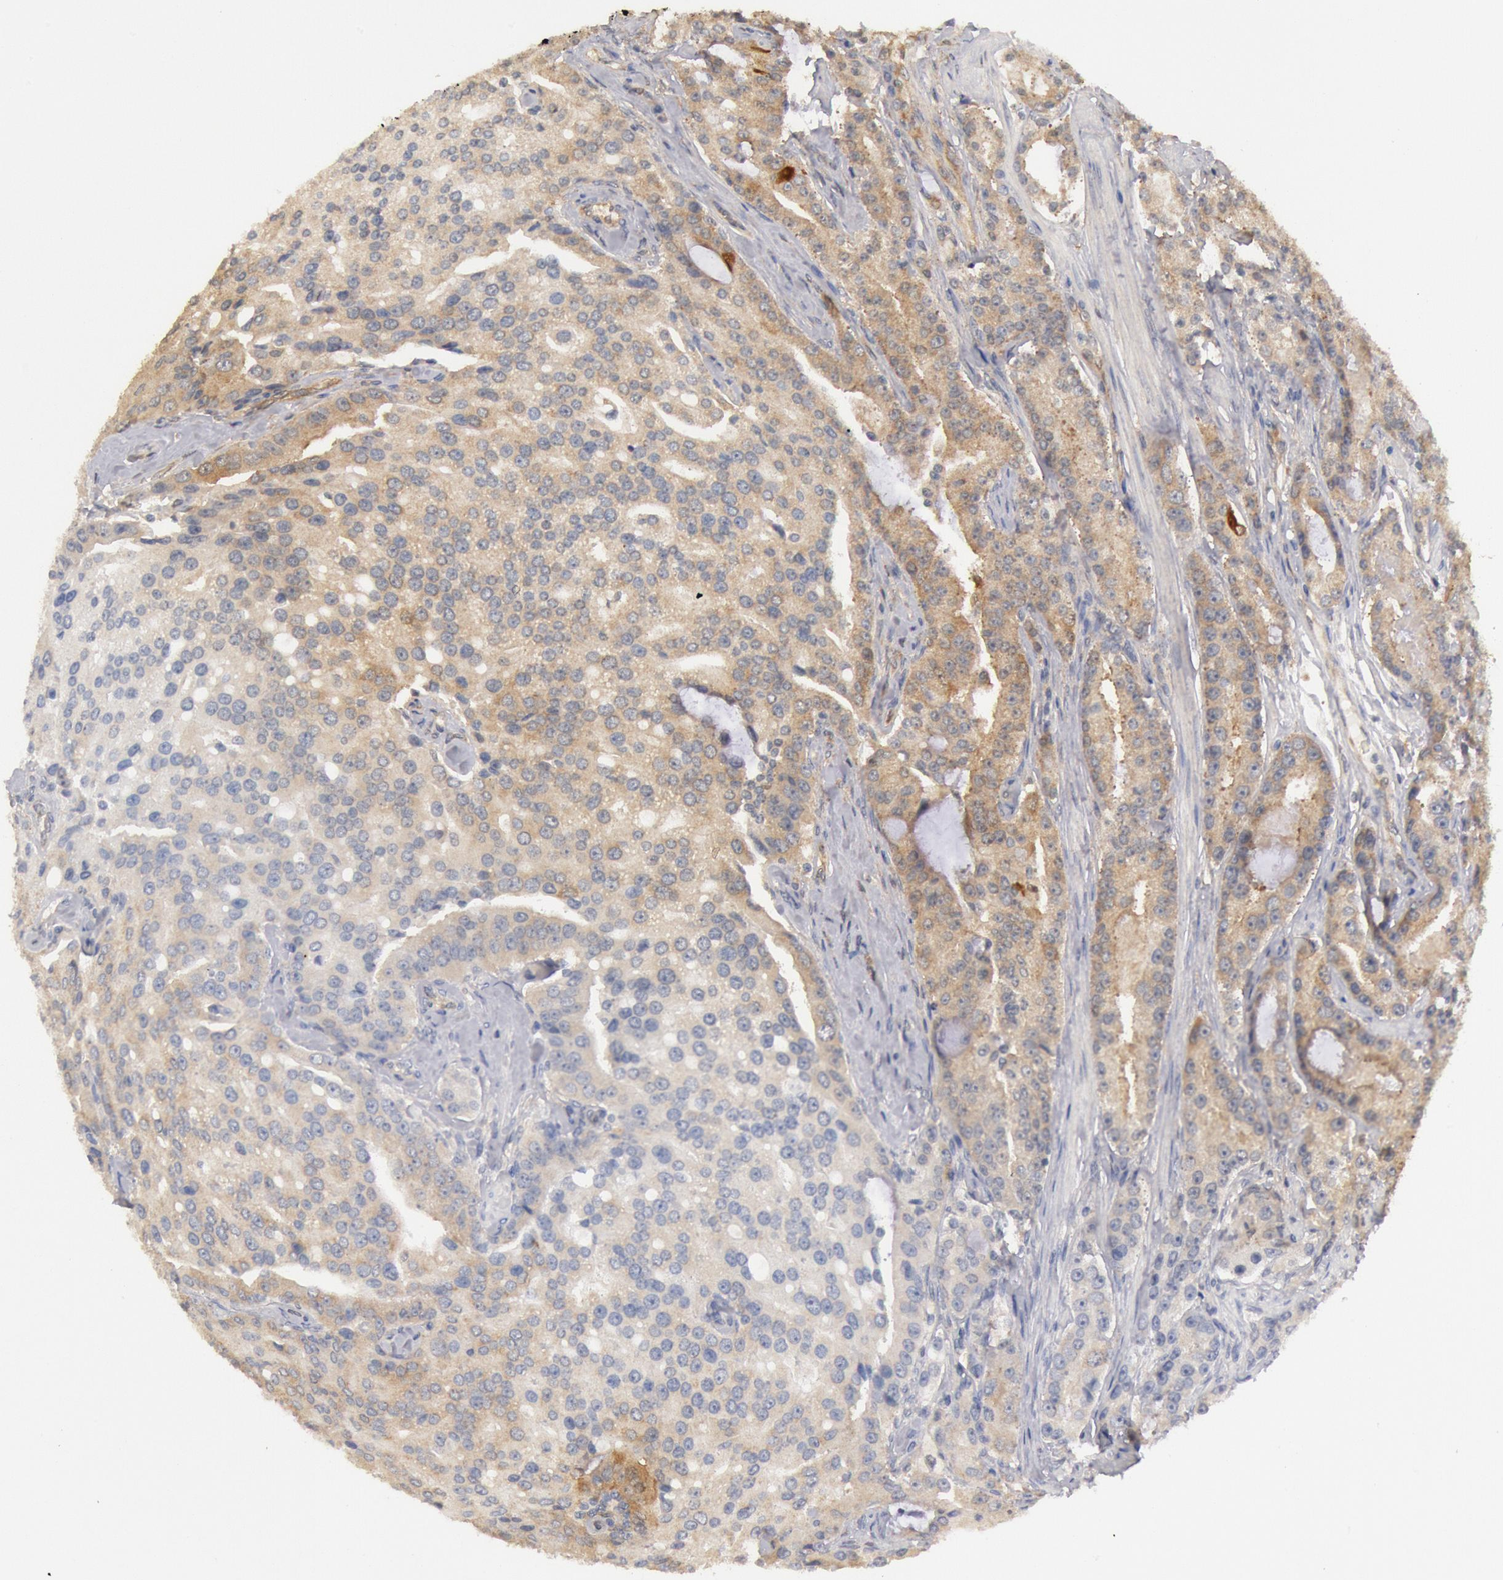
{"staining": {"intensity": "moderate", "quantity": ">75%", "location": "cytoplasmic/membranous"}, "tissue": "prostate cancer", "cell_type": "Tumor cells", "image_type": "cancer", "snomed": [{"axis": "morphology", "description": "Adenocarcinoma, Medium grade"}, {"axis": "topography", "description": "Prostate"}], "caption": "The photomicrograph shows immunohistochemical staining of prostate cancer (adenocarcinoma (medium-grade)). There is moderate cytoplasmic/membranous positivity is identified in approximately >75% of tumor cells.", "gene": "DNAJA1", "patient": {"sex": "male", "age": 72}}